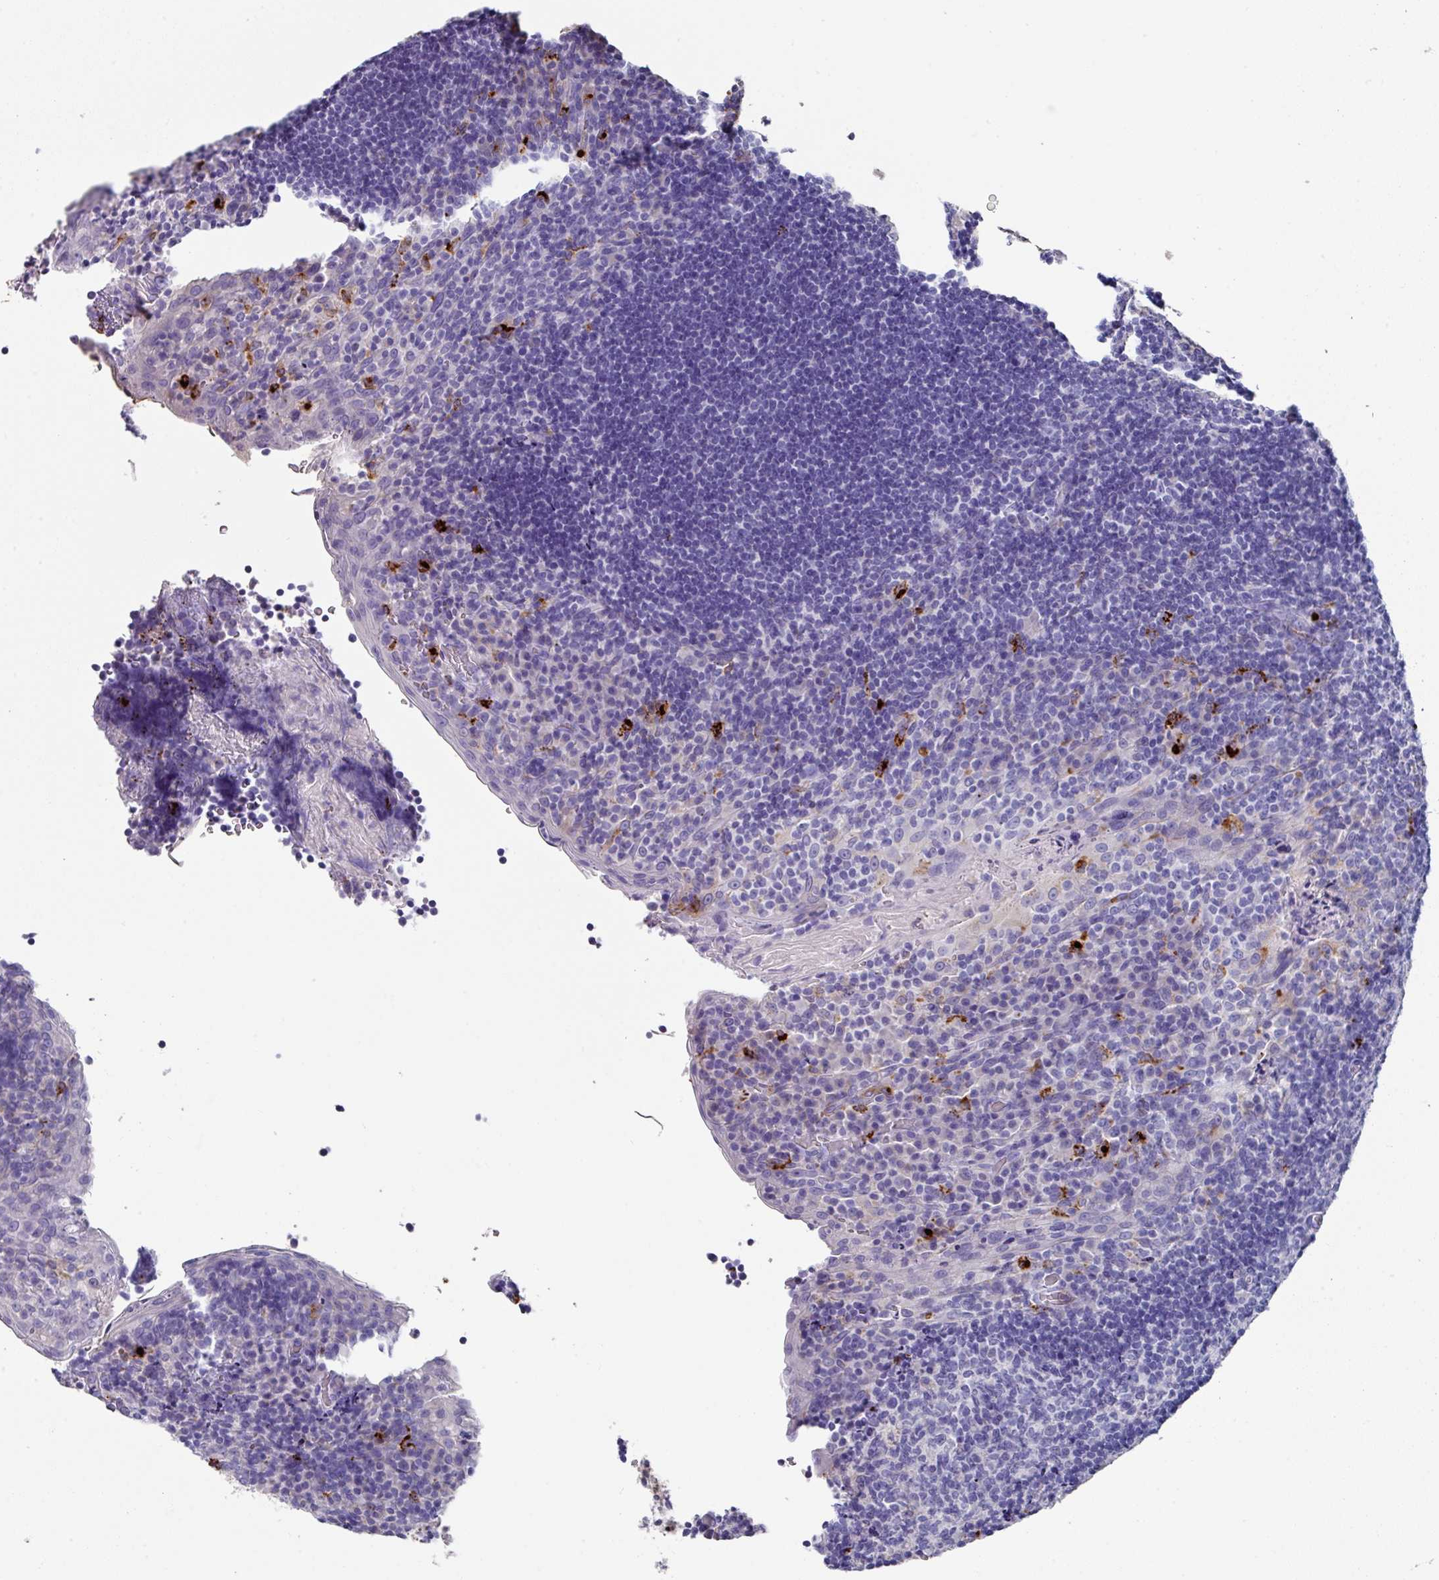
{"staining": {"intensity": "negative", "quantity": "none", "location": "none"}, "tissue": "tonsil", "cell_type": "Germinal center cells", "image_type": "normal", "snomed": [{"axis": "morphology", "description": "Normal tissue, NOS"}, {"axis": "topography", "description": "Tonsil"}], "caption": "Immunohistochemistry micrograph of normal tonsil: human tonsil stained with DAB exhibits no significant protein positivity in germinal center cells.", "gene": "CPVL", "patient": {"sex": "male", "age": 17}}